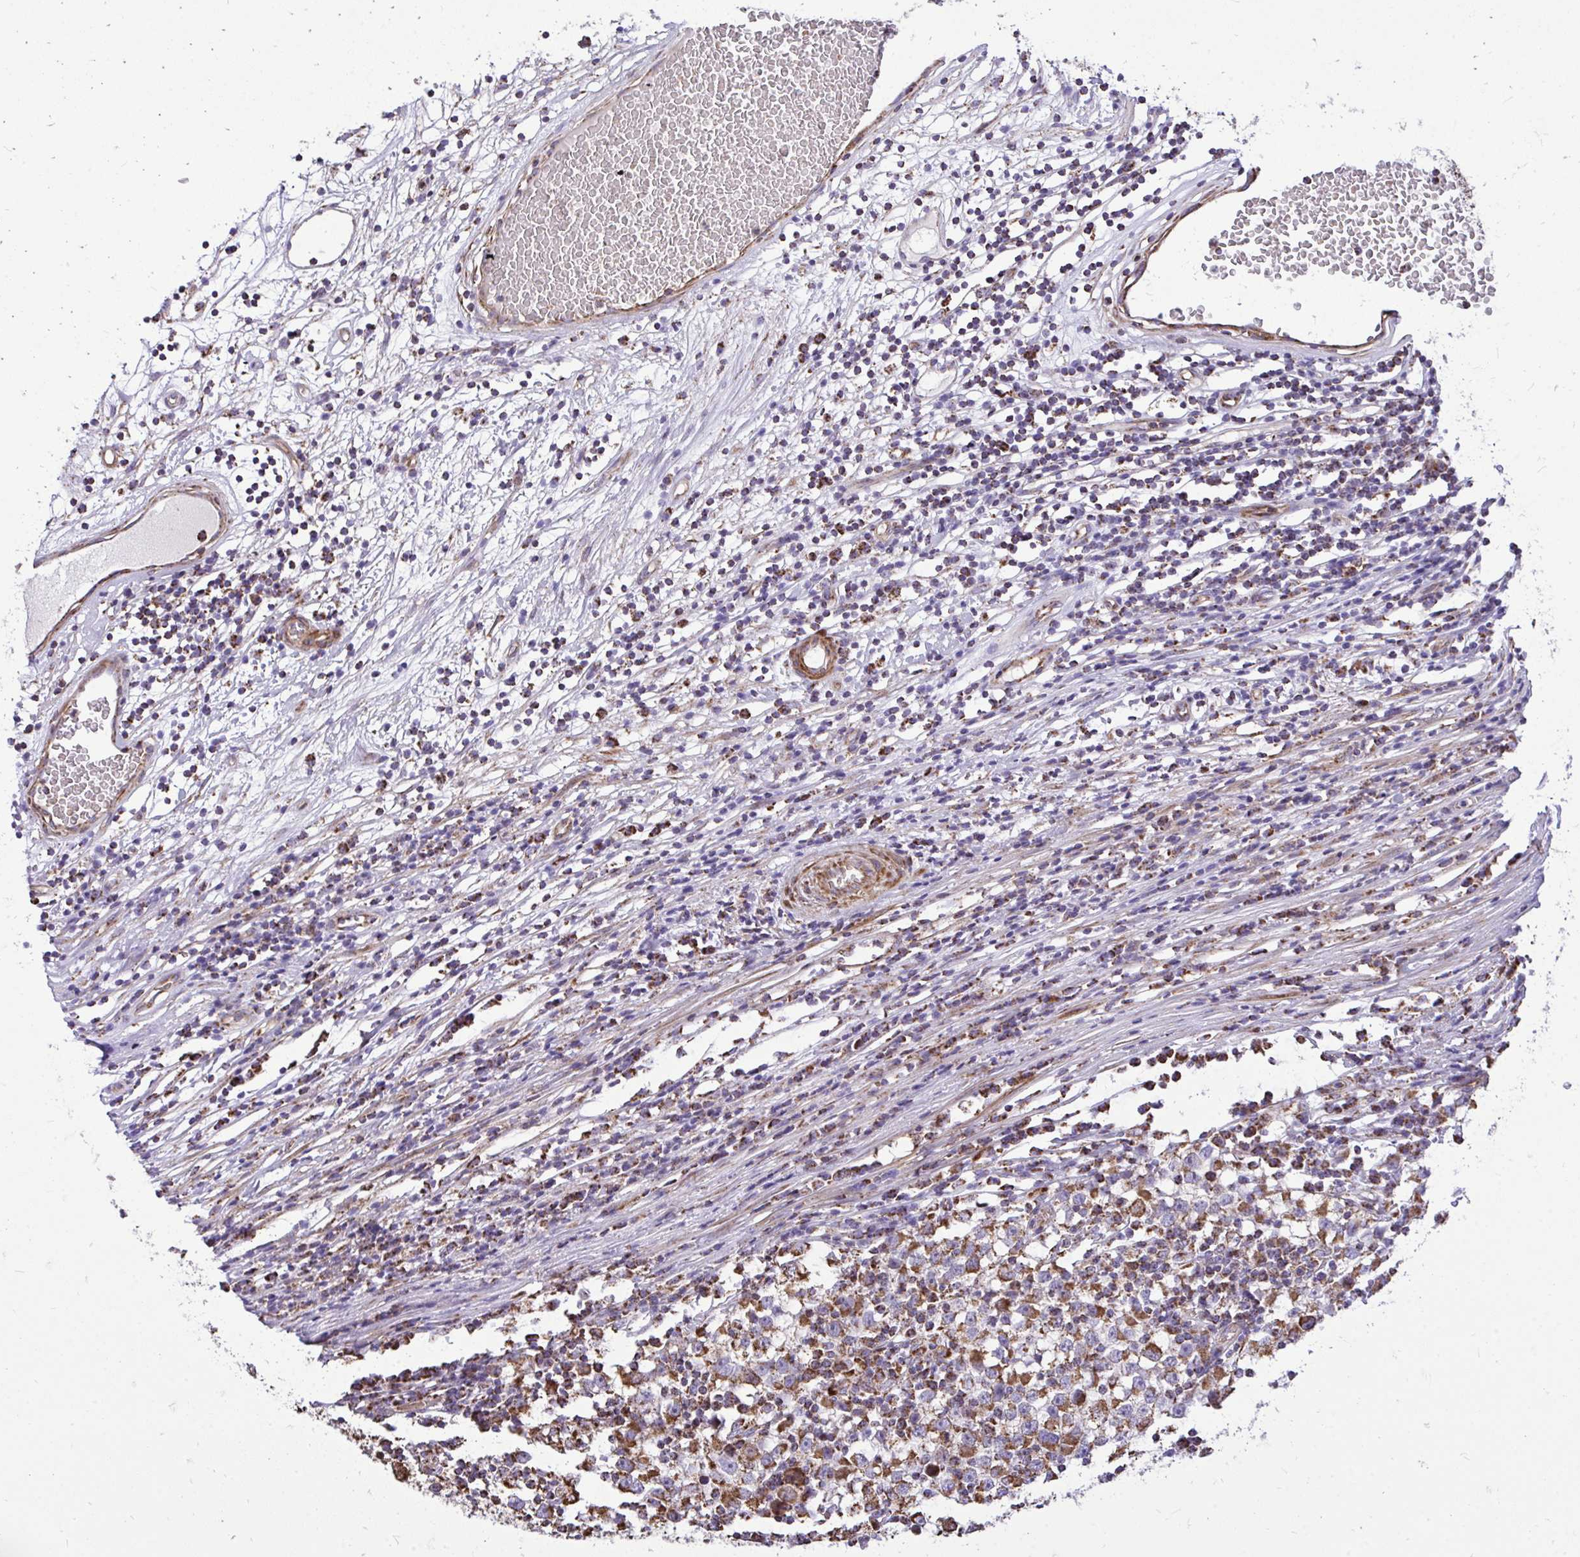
{"staining": {"intensity": "moderate", "quantity": ">75%", "location": "cytoplasmic/membranous"}, "tissue": "testis cancer", "cell_type": "Tumor cells", "image_type": "cancer", "snomed": [{"axis": "morphology", "description": "Seminoma, NOS"}, {"axis": "topography", "description": "Testis"}], "caption": "Immunohistochemical staining of human testis cancer (seminoma) shows medium levels of moderate cytoplasmic/membranous expression in about >75% of tumor cells.", "gene": "UBE2C", "patient": {"sex": "male", "age": 65}}